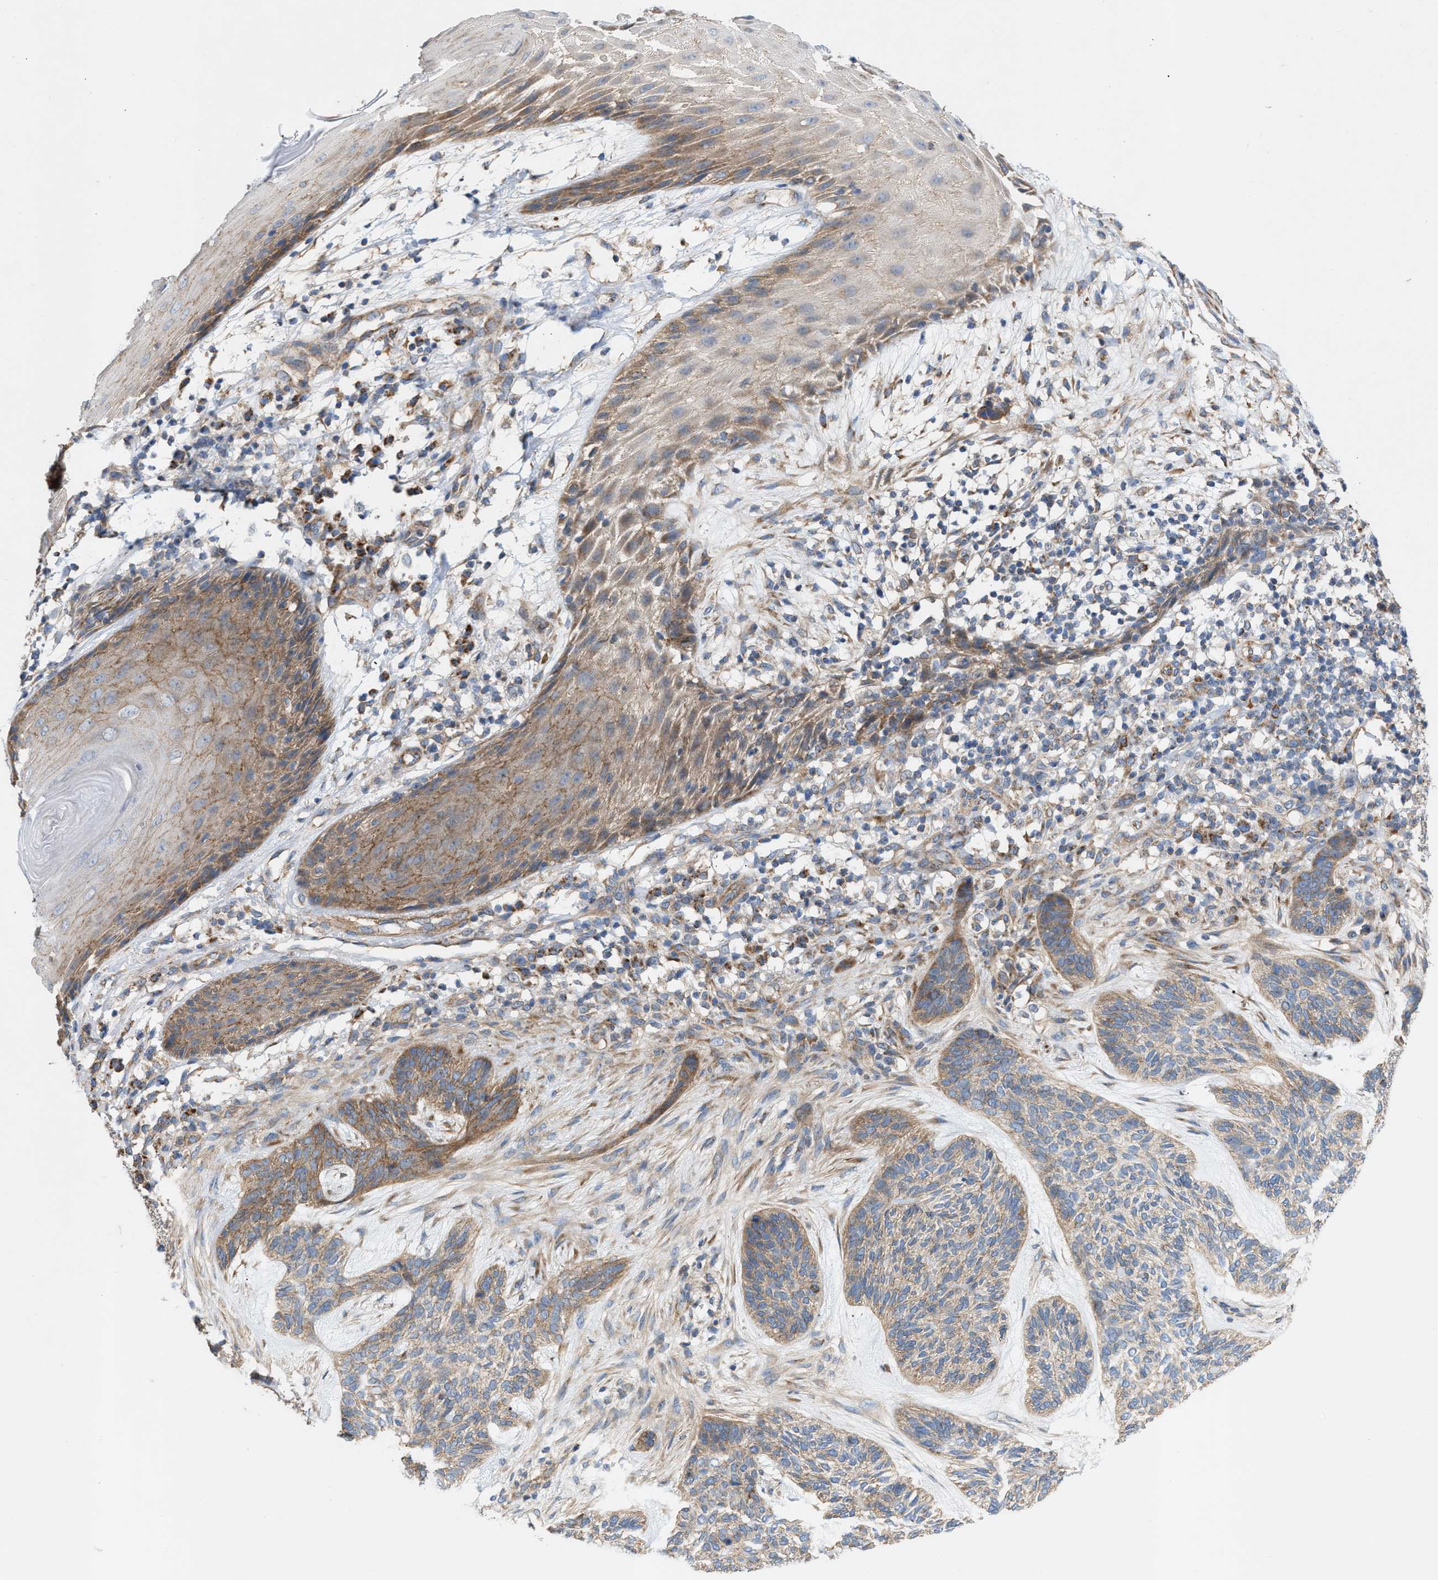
{"staining": {"intensity": "moderate", "quantity": "<25%", "location": "cytoplasmic/membranous"}, "tissue": "skin cancer", "cell_type": "Tumor cells", "image_type": "cancer", "snomed": [{"axis": "morphology", "description": "Basal cell carcinoma"}, {"axis": "topography", "description": "Skin"}], "caption": "Immunohistochemistry (IHC) (DAB (3,3'-diaminobenzidine)) staining of human skin basal cell carcinoma shows moderate cytoplasmic/membranous protein expression in about <25% of tumor cells.", "gene": "OXSM", "patient": {"sex": "male", "age": 55}}